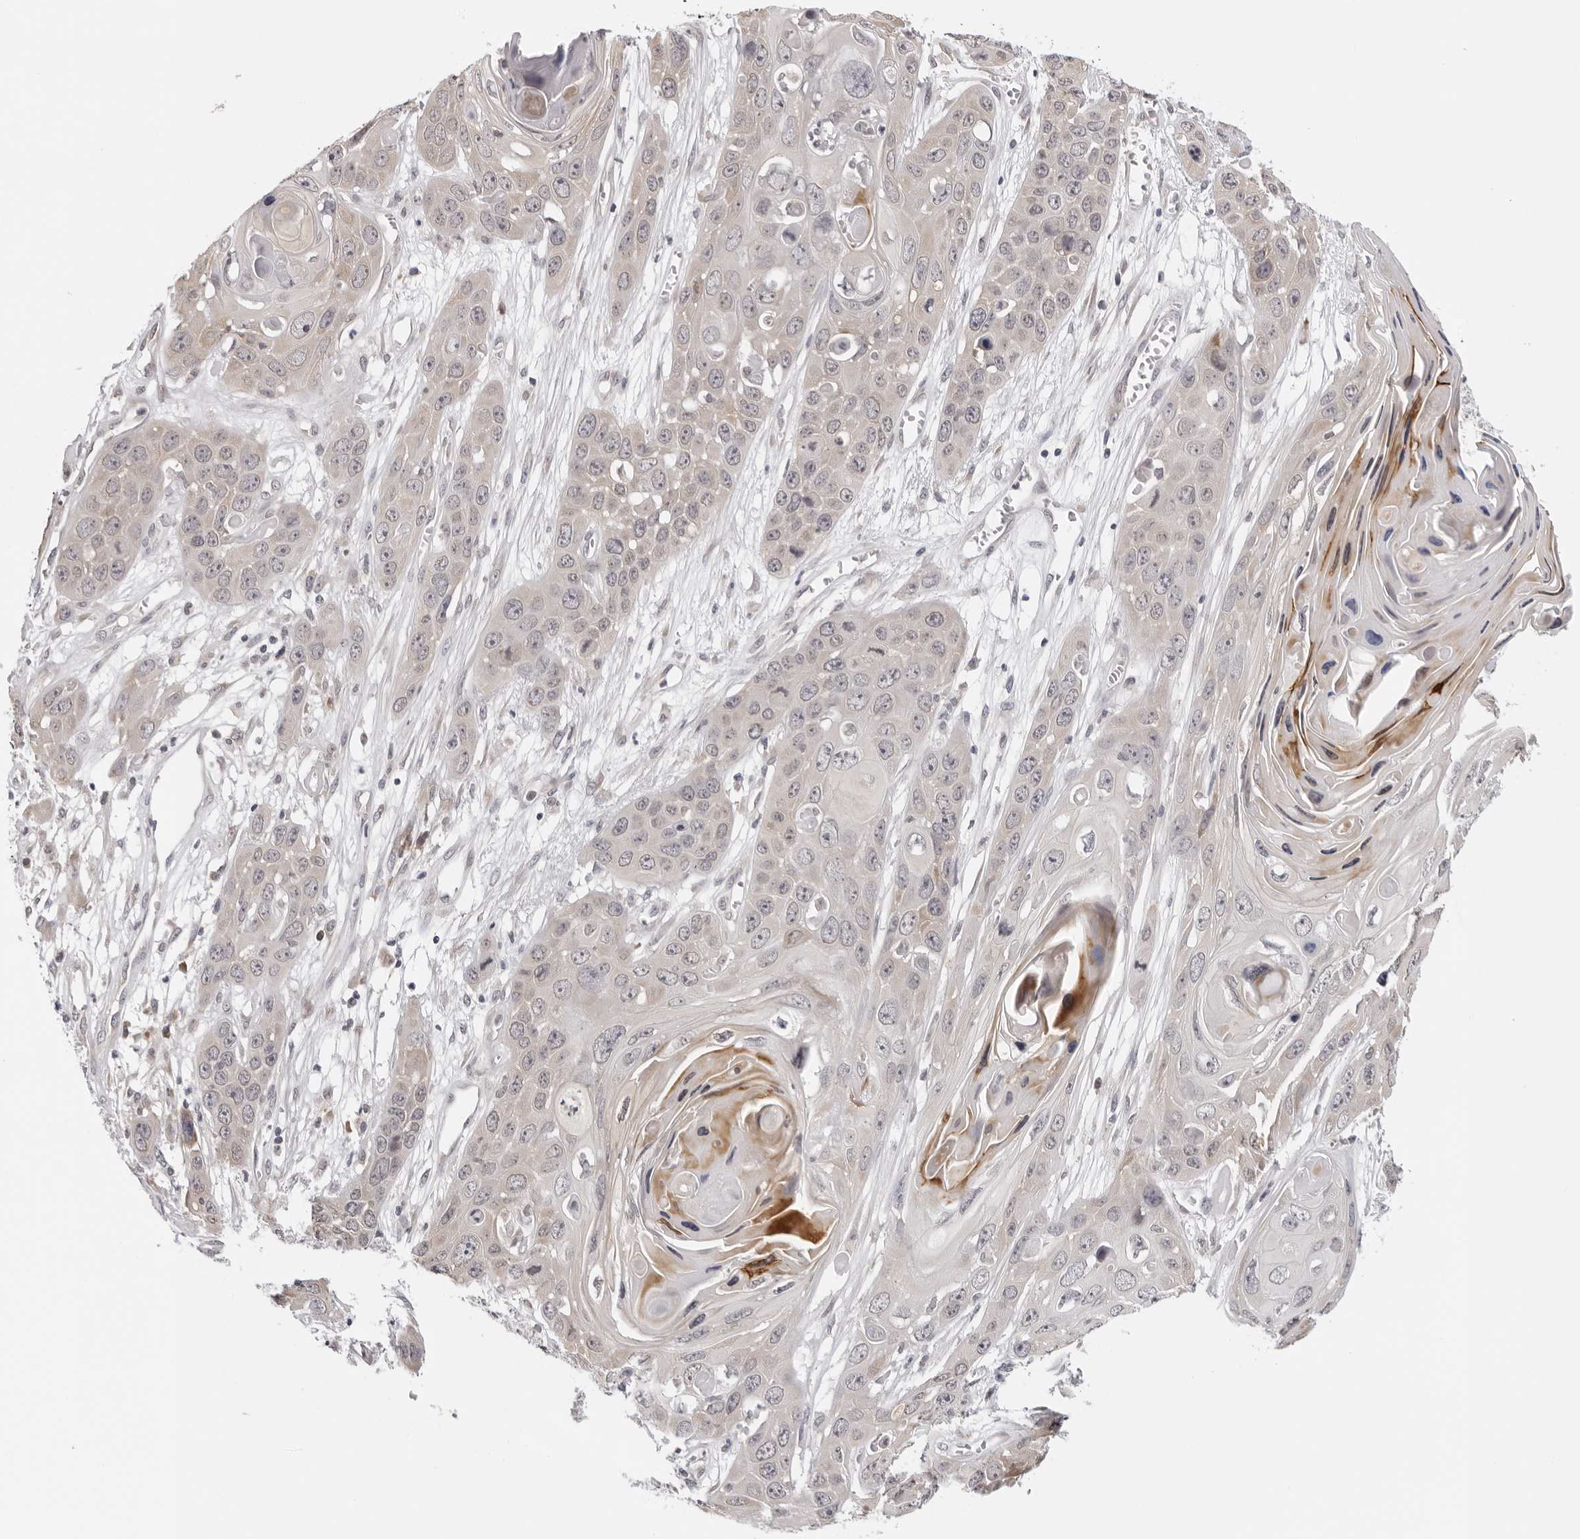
{"staining": {"intensity": "negative", "quantity": "none", "location": "none"}, "tissue": "skin cancer", "cell_type": "Tumor cells", "image_type": "cancer", "snomed": [{"axis": "morphology", "description": "Squamous cell carcinoma, NOS"}, {"axis": "topography", "description": "Skin"}], "caption": "There is no significant positivity in tumor cells of skin cancer (squamous cell carcinoma). Nuclei are stained in blue.", "gene": "PRUNE1", "patient": {"sex": "male", "age": 55}}